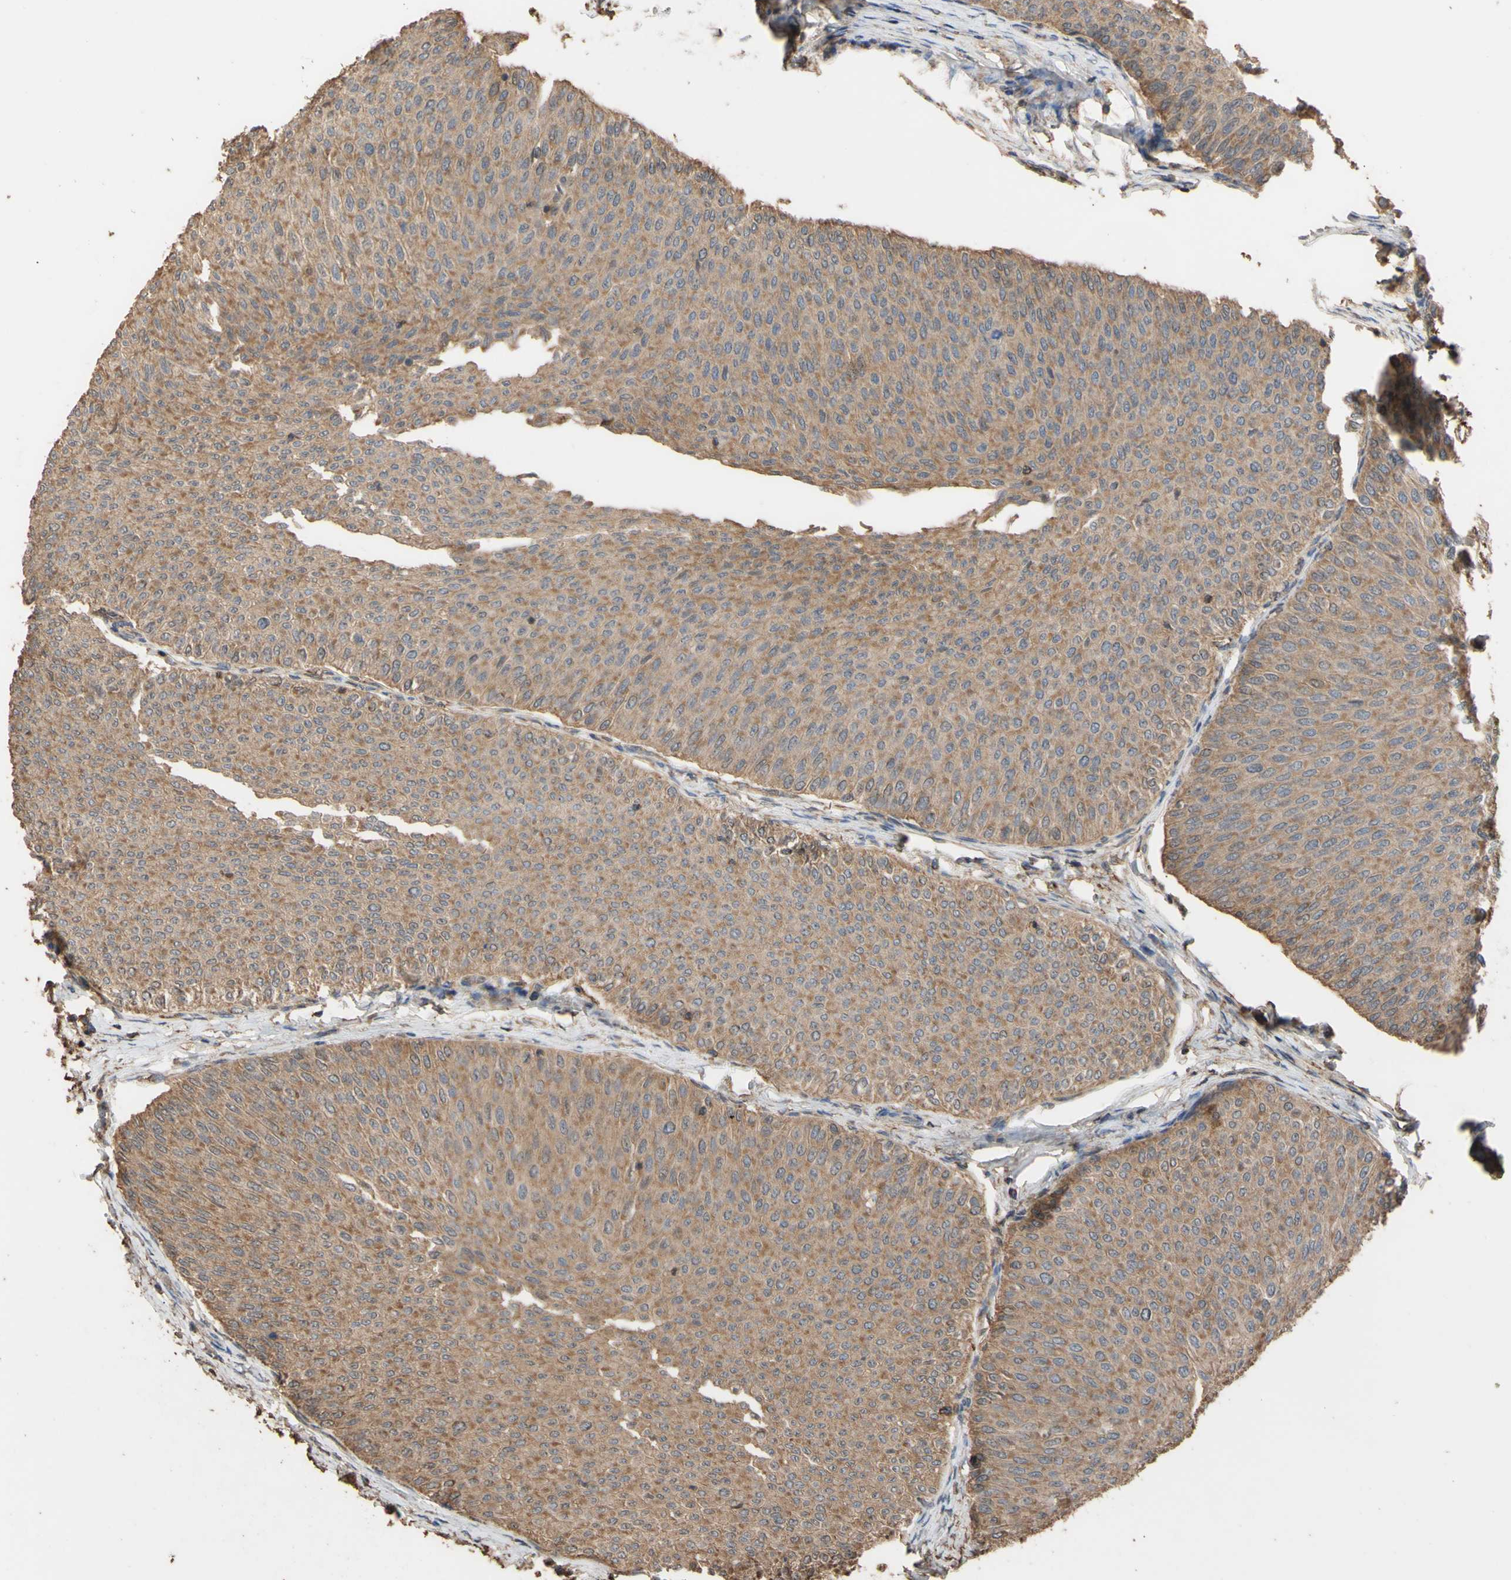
{"staining": {"intensity": "moderate", "quantity": ">75%", "location": "cytoplasmic/membranous"}, "tissue": "urothelial cancer", "cell_type": "Tumor cells", "image_type": "cancer", "snomed": [{"axis": "morphology", "description": "Urothelial carcinoma, Low grade"}, {"axis": "topography", "description": "Urinary bladder"}], "caption": "High-magnification brightfield microscopy of urothelial cancer stained with DAB (brown) and counterstained with hematoxylin (blue). tumor cells exhibit moderate cytoplasmic/membranous expression is appreciated in approximately>75% of cells. Nuclei are stained in blue.", "gene": "ALDH9A1", "patient": {"sex": "male", "age": 78}}